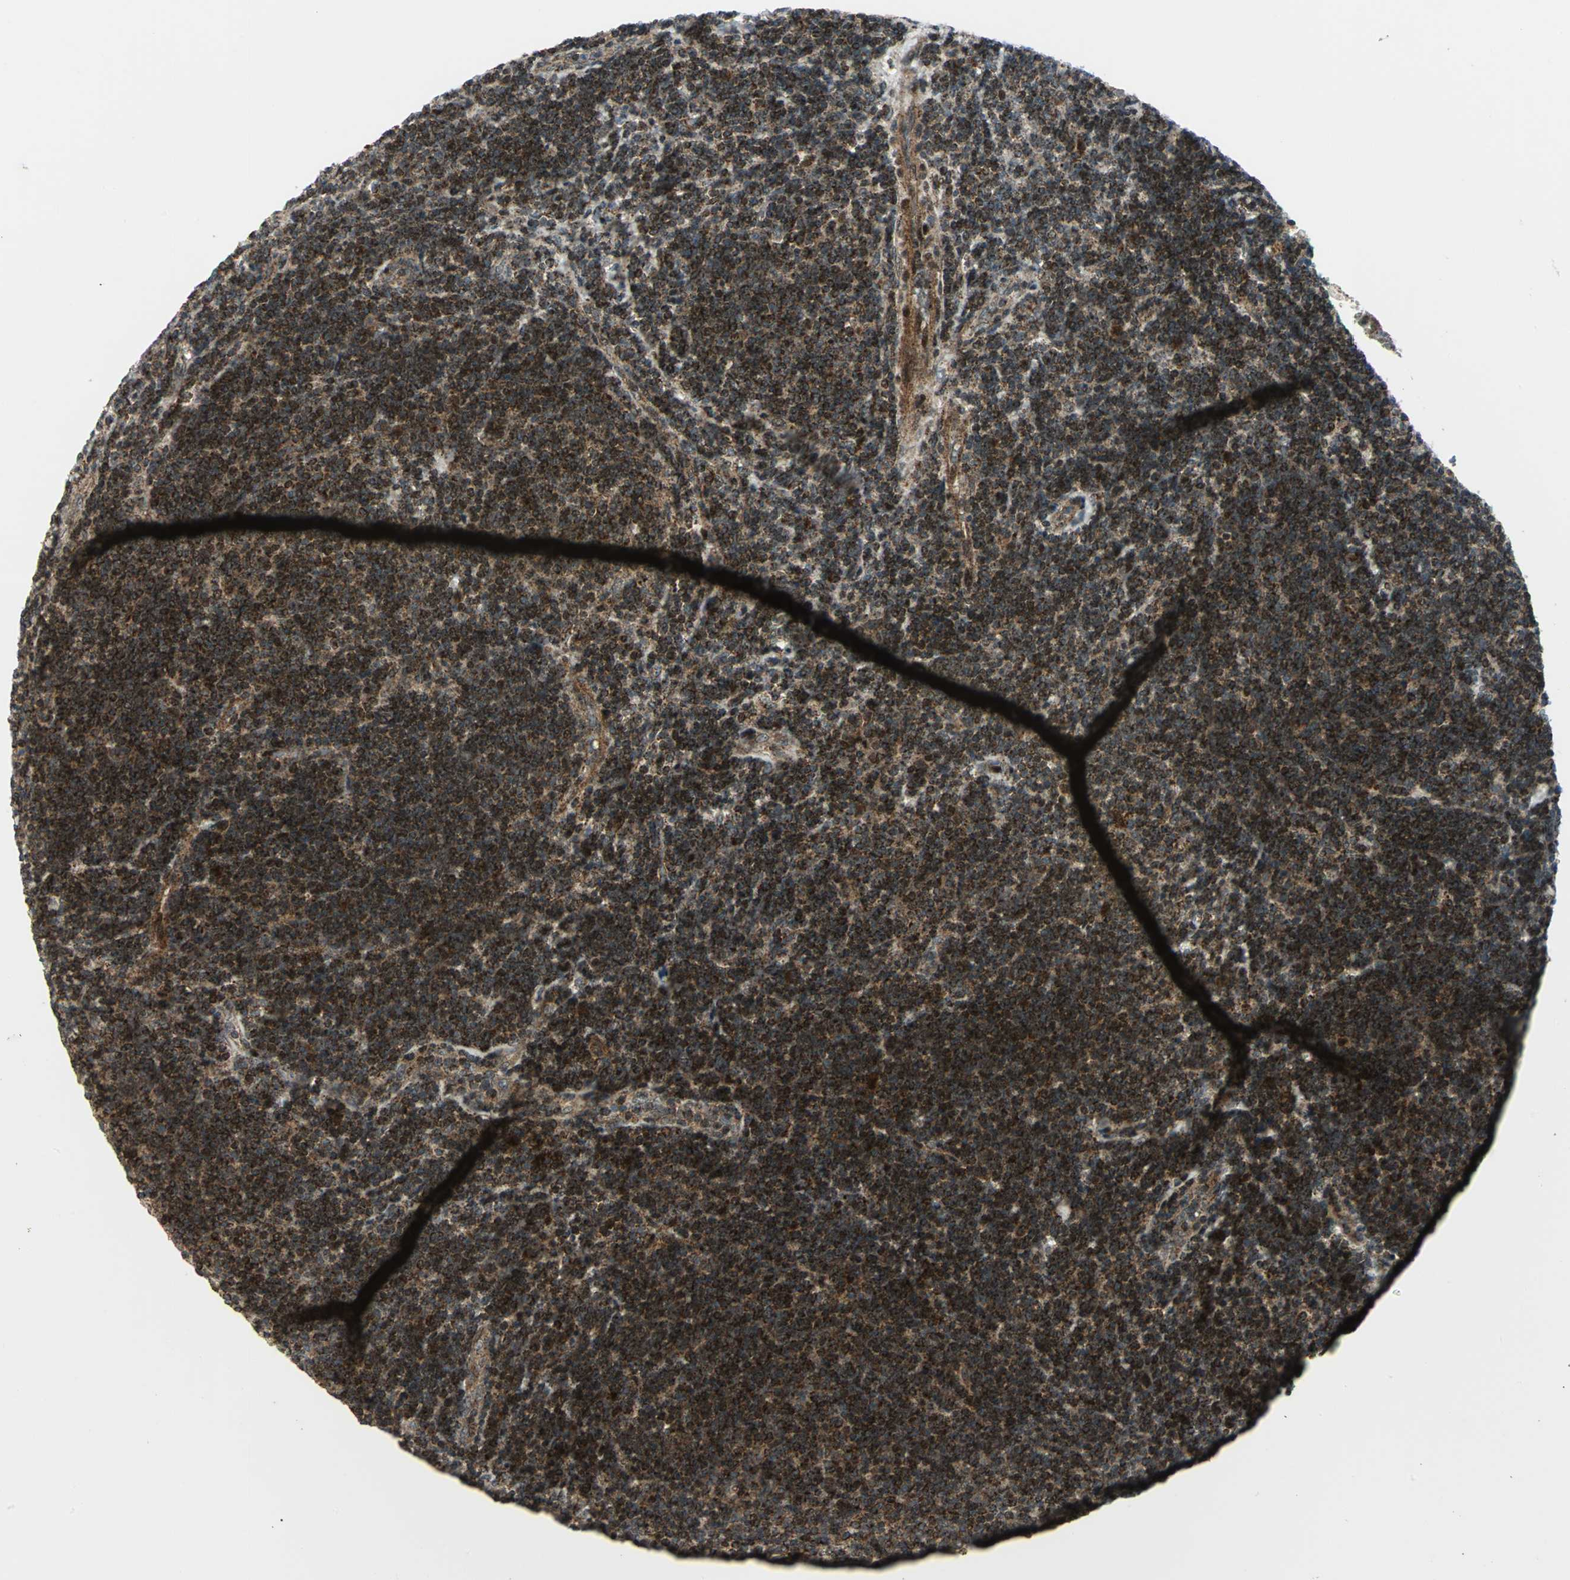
{"staining": {"intensity": "strong", "quantity": ">75%", "location": "cytoplasmic/membranous,nuclear"}, "tissue": "lymphoma", "cell_type": "Tumor cells", "image_type": "cancer", "snomed": [{"axis": "morphology", "description": "Malignant lymphoma, non-Hodgkin's type, Low grade"}, {"axis": "topography", "description": "Lymph node"}], "caption": "Tumor cells display high levels of strong cytoplasmic/membranous and nuclear staining in approximately >75% of cells in lymphoma.", "gene": "ATP6V1A", "patient": {"sex": "male", "age": 70}}